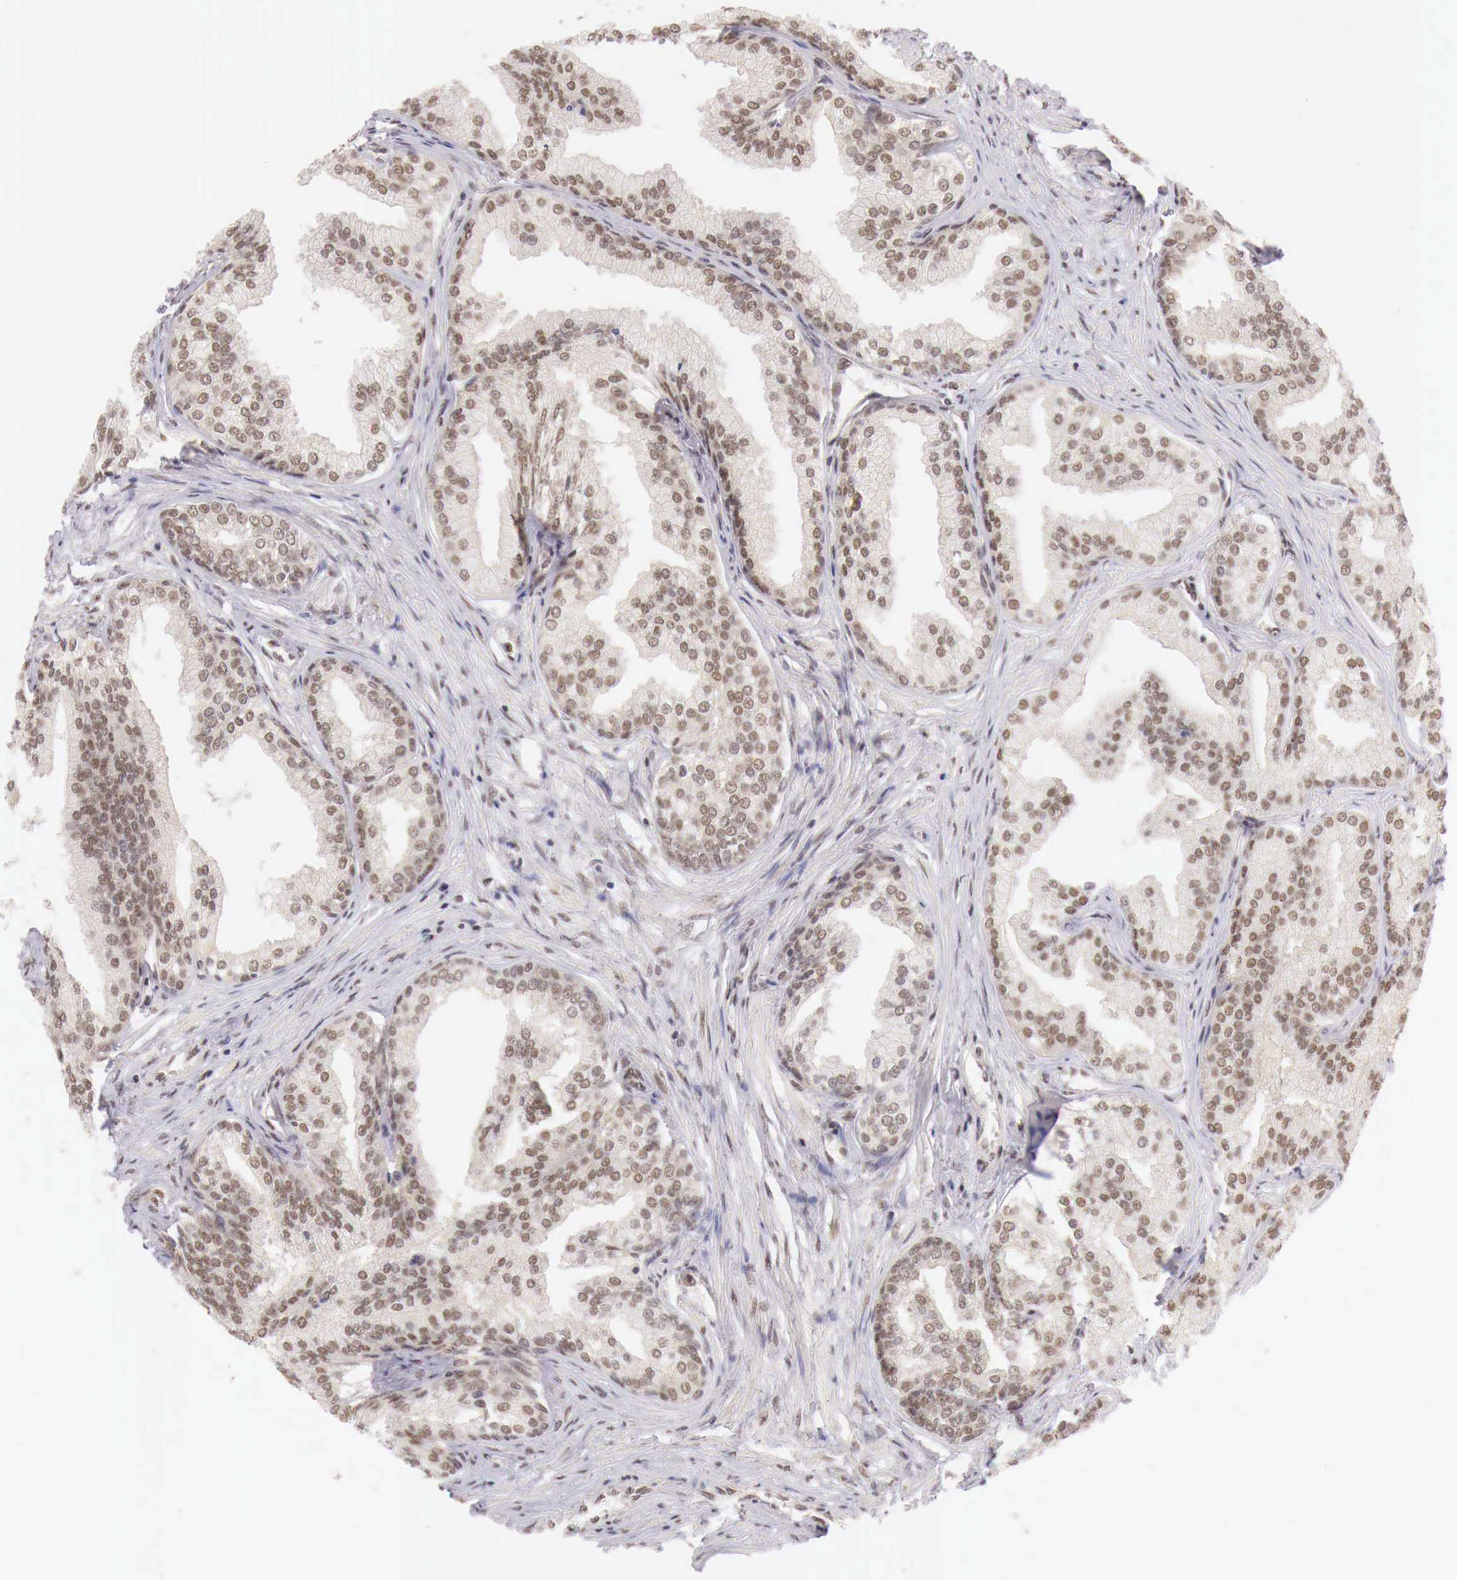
{"staining": {"intensity": "moderate", "quantity": ">75%", "location": "cytoplasmic/membranous,nuclear"}, "tissue": "prostate", "cell_type": "Glandular cells", "image_type": "normal", "snomed": [{"axis": "morphology", "description": "Normal tissue, NOS"}, {"axis": "topography", "description": "Prostate"}], "caption": "Prostate stained for a protein exhibits moderate cytoplasmic/membranous,nuclear positivity in glandular cells. The protein of interest is stained brown, and the nuclei are stained in blue (DAB (3,3'-diaminobenzidine) IHC with brightfield microscopy, high magnification).", "gene": "GPKOW", "patient": {"sex": "male", "age": 68}}